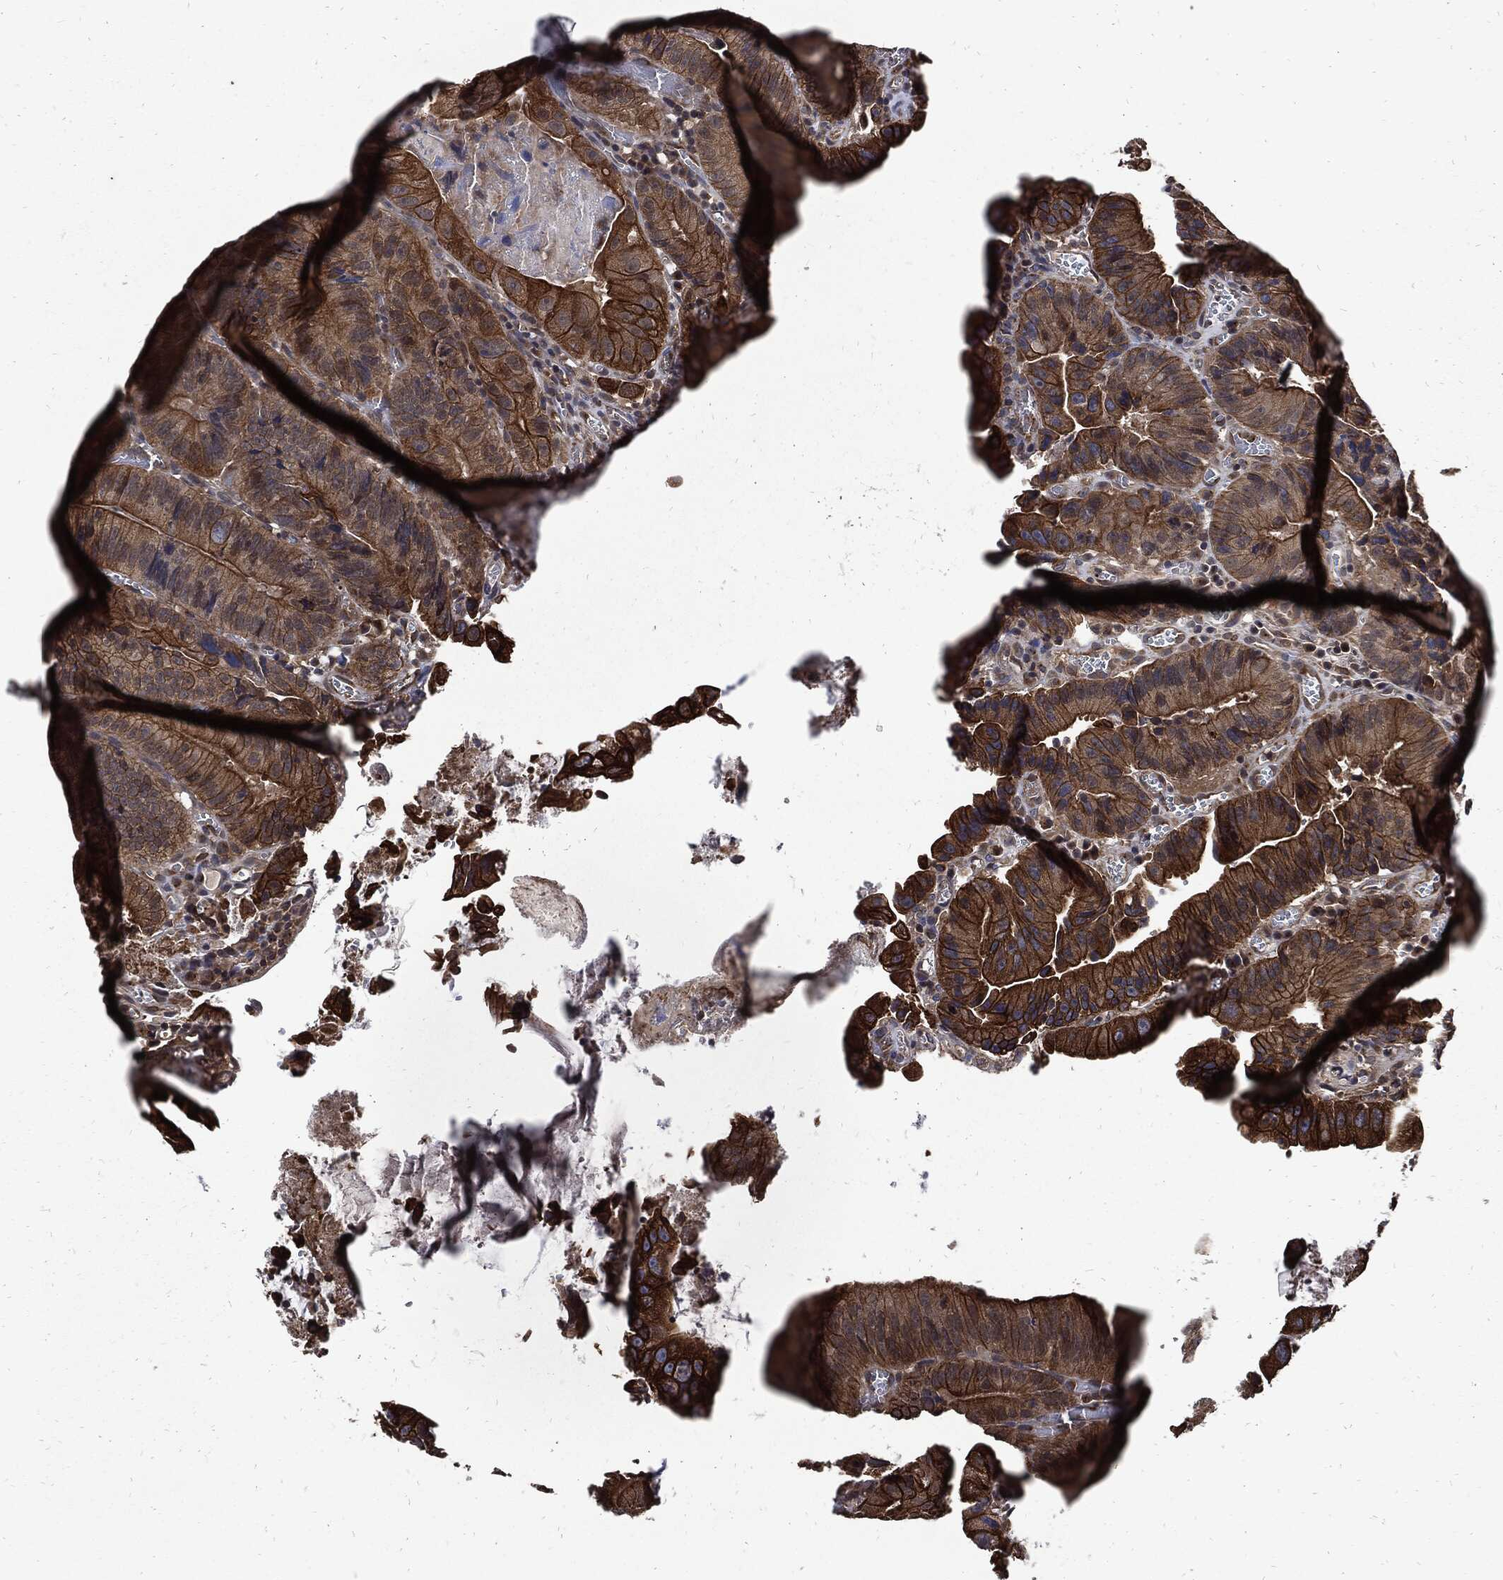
{"staining": {"intensity": "strong", "quantity": "25%-75%", "location": "cytoplasmic/membranous"}, "tissue": "colorectal cancer", "cell_type": "Tumor cells", "image_type": "cancer", "snomed": [{"axis": "morphology", "description": "Adenocarcinoma, NOS"}, {"axis": "topography", "description": "Colon"}], "caption": "Colorectal cancer was stained to show a protein in brown. There is high levels of strong cytoplasmic/membranous expression in approximately 25%-75% of tumor cells. The protein is stained brown, and the nuclei are stained in blue (DAB IHC with brightfield microscopy, high magnification).", "gene": "DCTN1", "patient": {"sex": "female", "age": 86}}